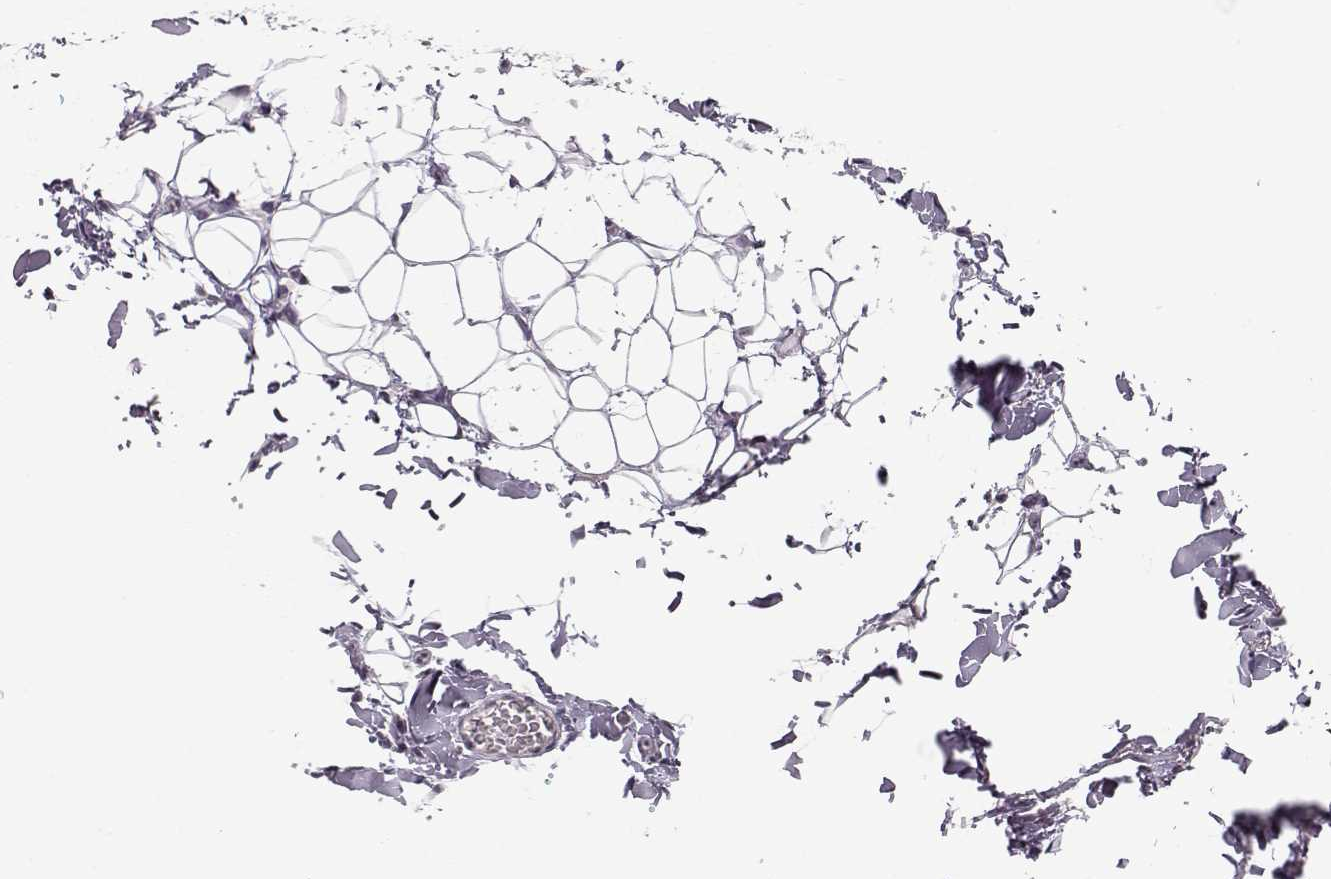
{"staining": {"intensity": "moderate", "quantity": ">75%", "location": "nuclear"}, "tissue": "oral mucosa", "cell_type": "Squamous epithelial cells", "image_type": "normal", "snomed": [{"axis": "morphology", "description": "Normal tissue, NOS"}, {"axis": "topography", "description": "Oral tissue"}], "caption": "The histopathology image demonstrates a brown stain indicating the presence of a protein in the nuclear of squamous epithelial cells in oral mucosa. (DAB = brown stain, brightfield microscopy at high magnification).", "gene": "RAI1", "patient": {"sex": "male", "age": 81}}